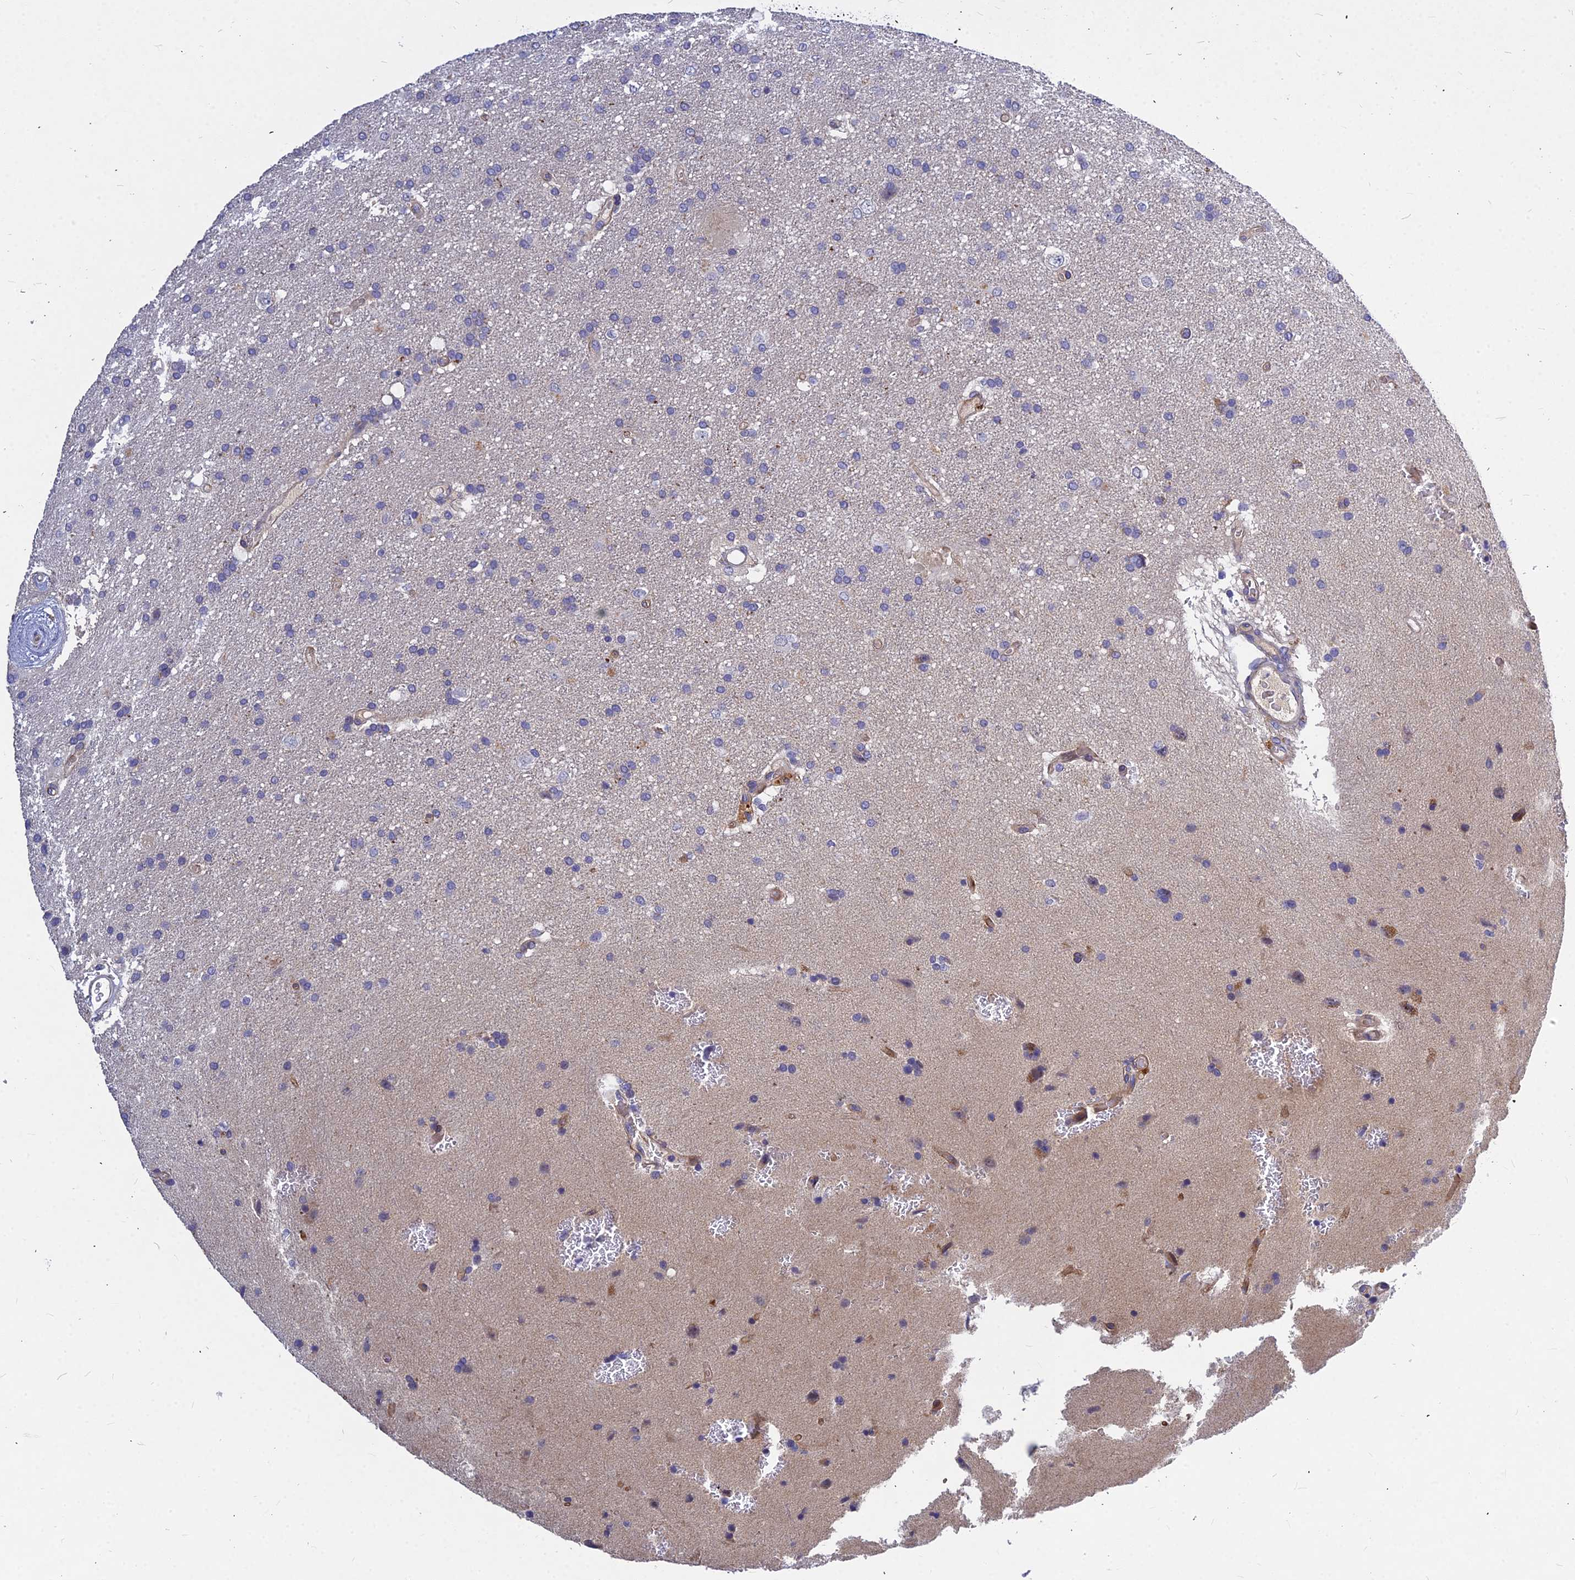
{"staining": {"intensity": "negative", "quantity": "none", "location": "none"}, "tissue": "glioma", "cell_type": "Tumor cells", "image_type": "cancer", "snomed": [{"axis": "morphology", "description": "Glioma, malignant, Low grade"}, {"axis": "topography", "description": "Brain"}], "caption": "A micrograph of human glioma is negative for staining in tumor cells.", "gene": "DMRTA1", "patient": {"sex": "male", "age": 66}}